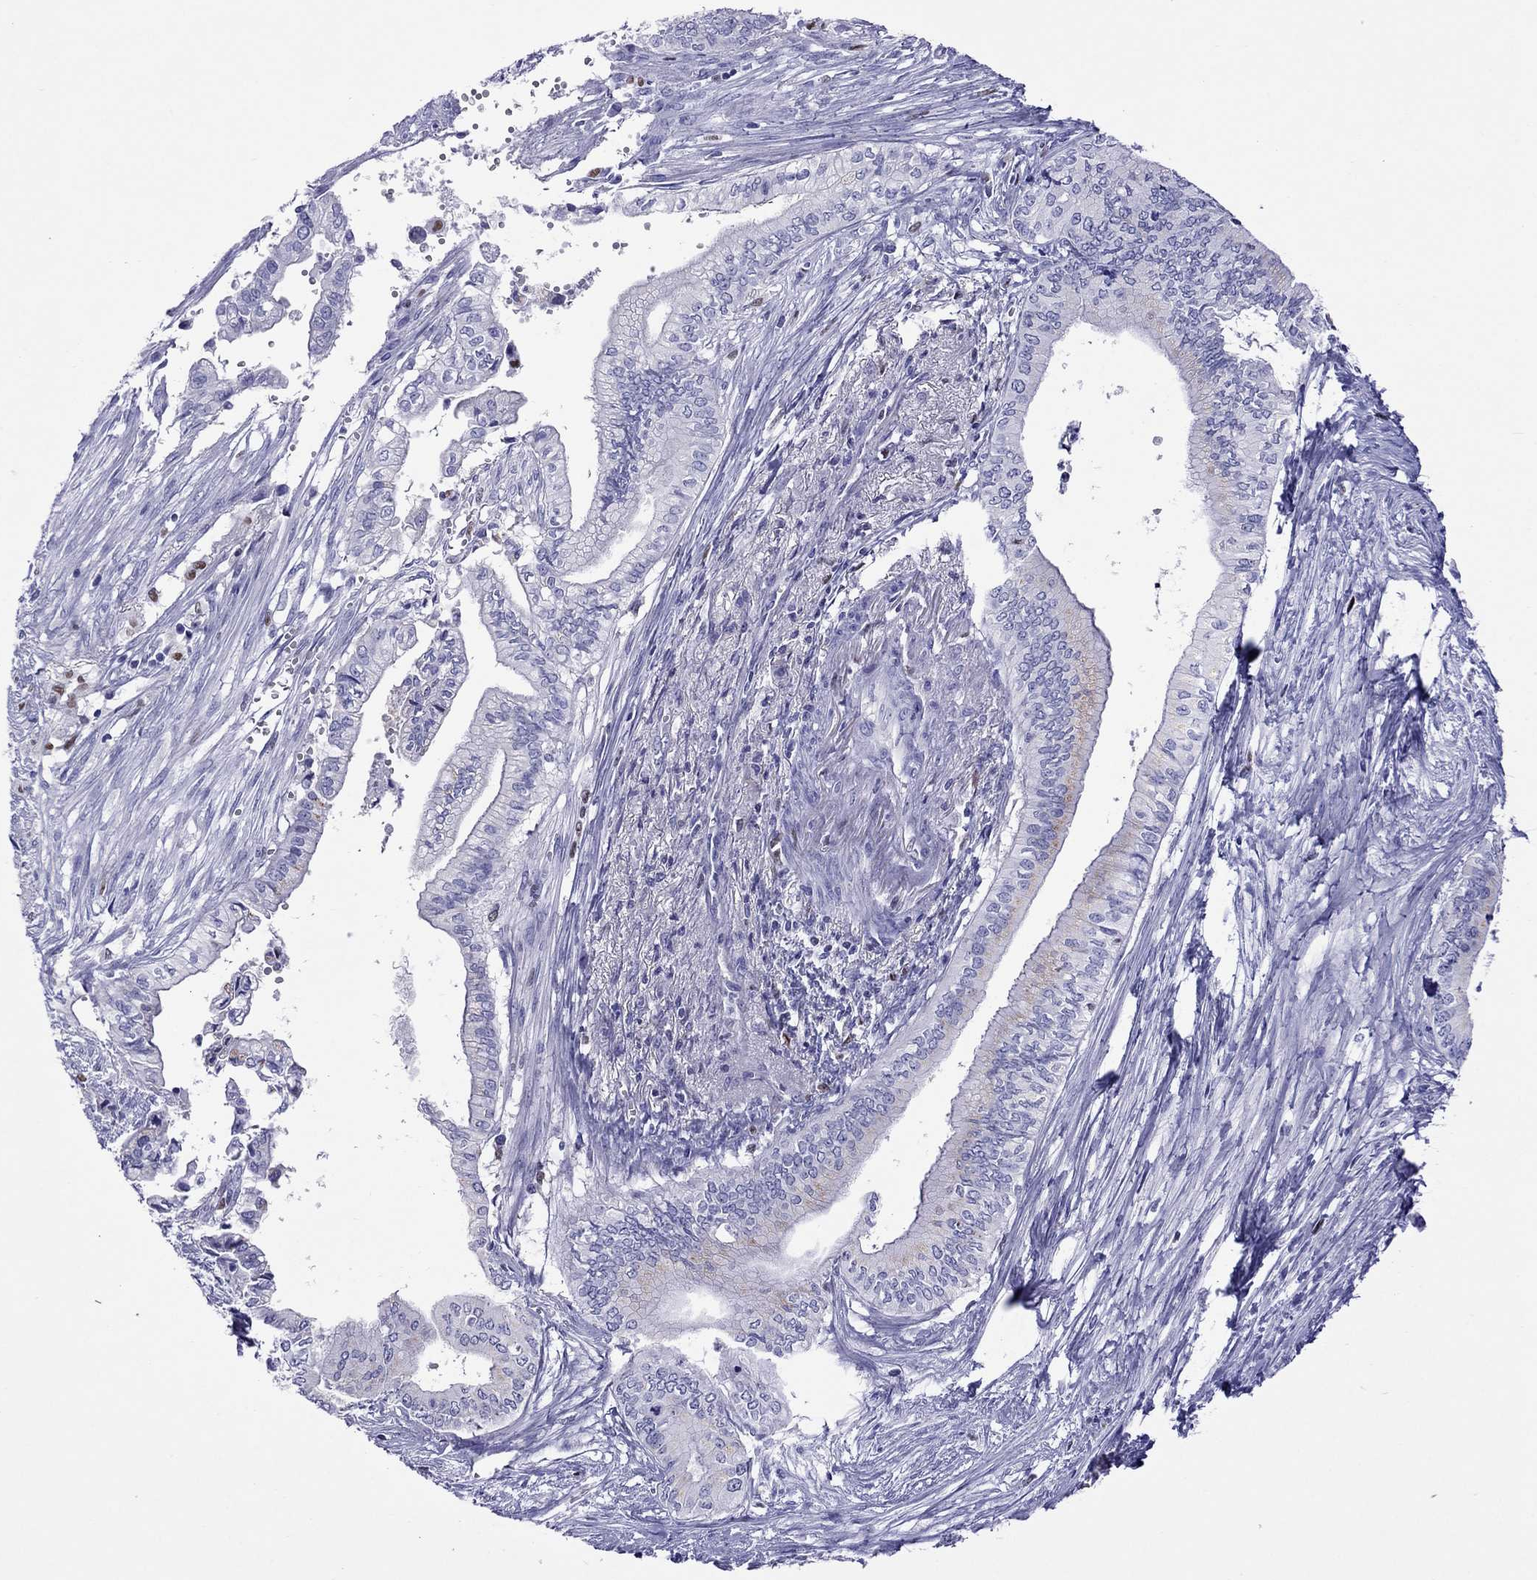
{"staining": {"intensity": "negative", "quantity": "none", "location": "none"}, "tissue": "pancreatic cancer", "cell_type": "Tumor cells", "image_type": "cancer", "snomed": [{"axis": "morphology", "description": "Adenocarcinoma, NOS"}, {"axis": "topography", "description": "Pancreas"}], "caption": "Immunohistochemistry (IHC) micrograph of pancreatic cancer stained for a protein (brown), which reveals no expression in tumor cells.", "gene": "MPZ", "patient": {"sex": "female", "age": 61}}